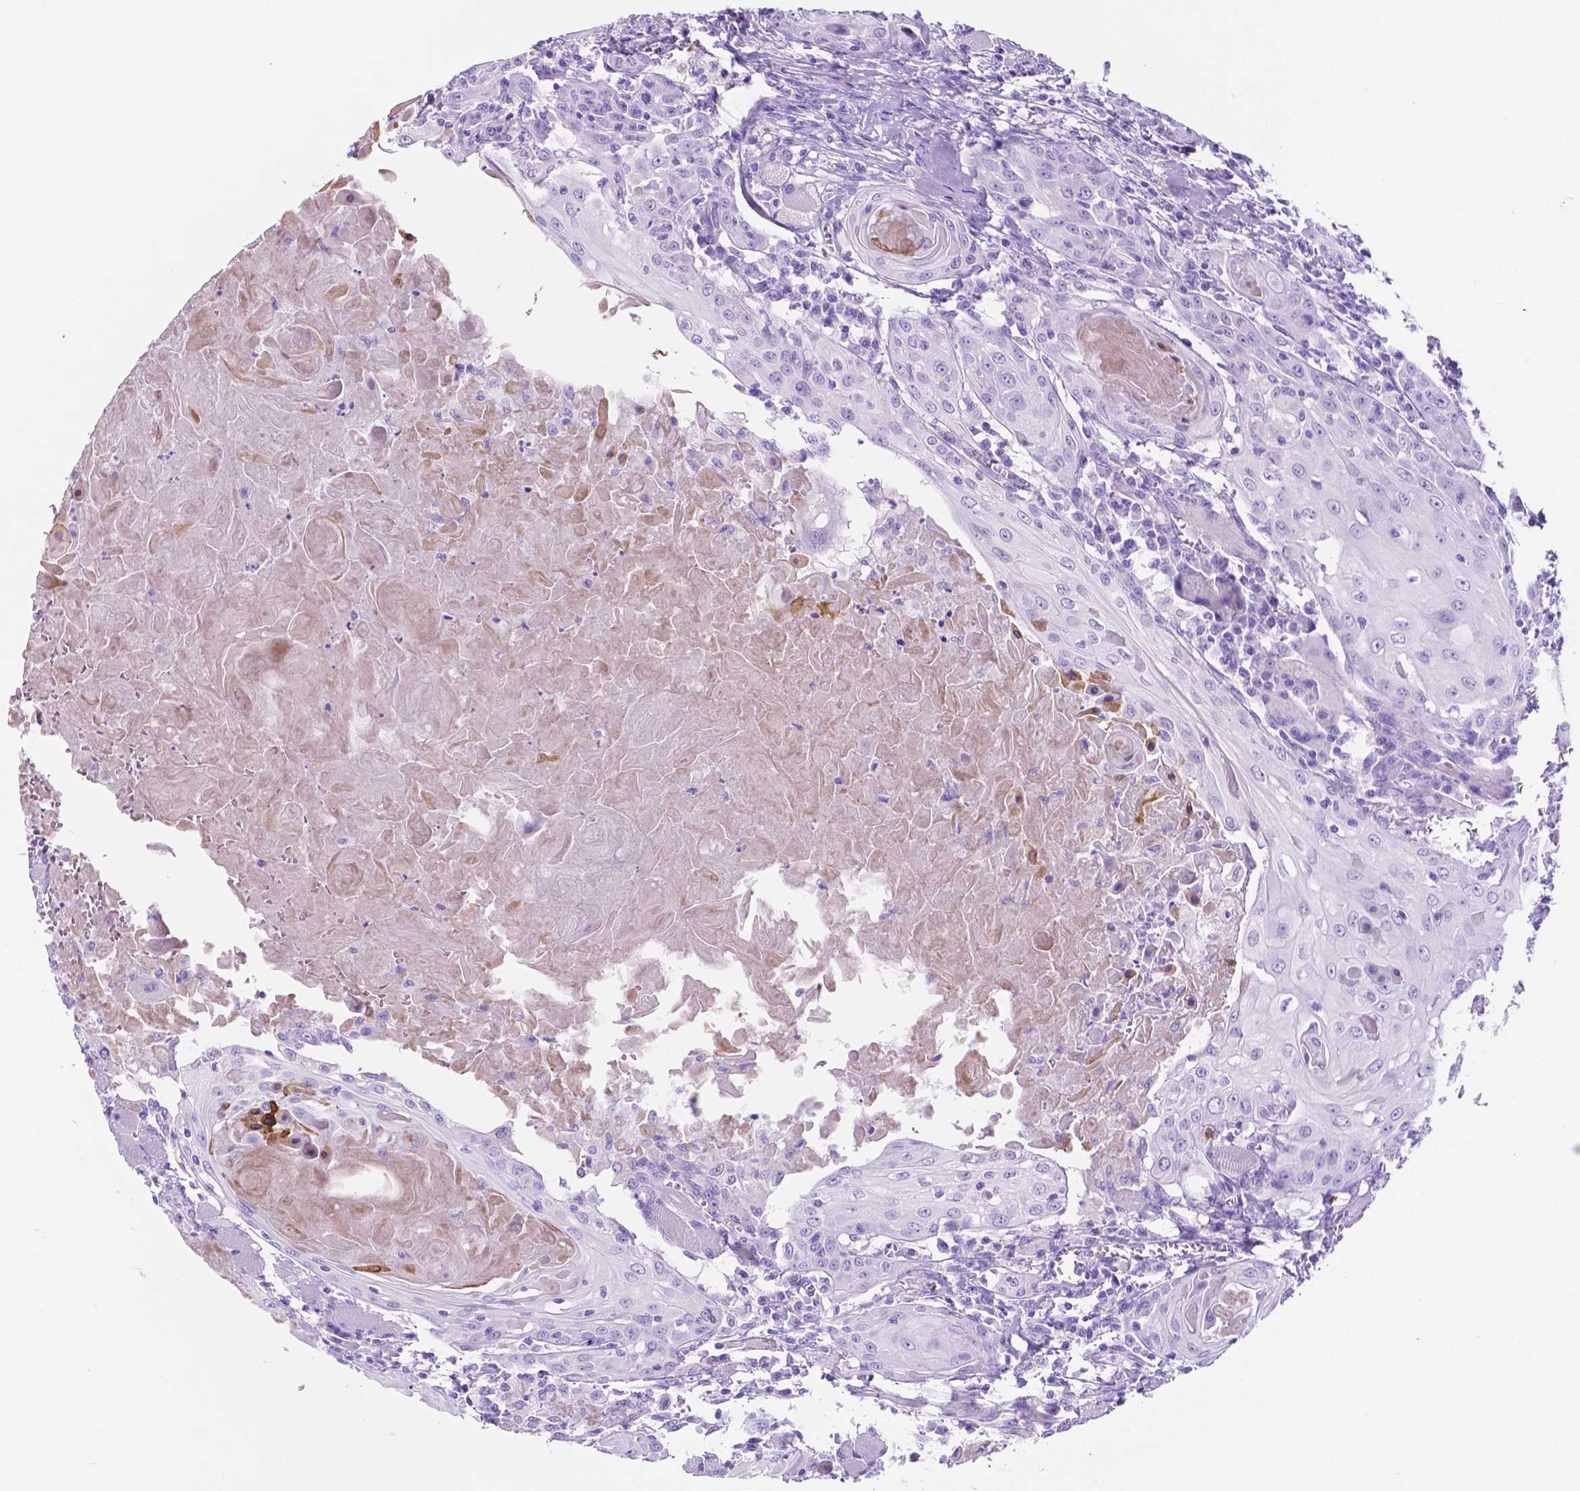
{"staining": {"intensity": "negative", "quantity": "none", "location": "none"}, "tissue": "head and neck cancer", "cell_type": "Tumor cells", "image_type": "cancer", "snomed": [{"axis": "morphology", "description": "Squamous cell carcinoma, NOS"}, {"axis": "topography", "description": "Head-Neck"}], "caption": "Immunohistochemistry of head and neck squamous cell carcinoma reveals no expression in tumor cells. (DAB immunohistochemistry, high magnification).", "gene": "FOXB2", "patient": {"sex": "female", "age": 80}}